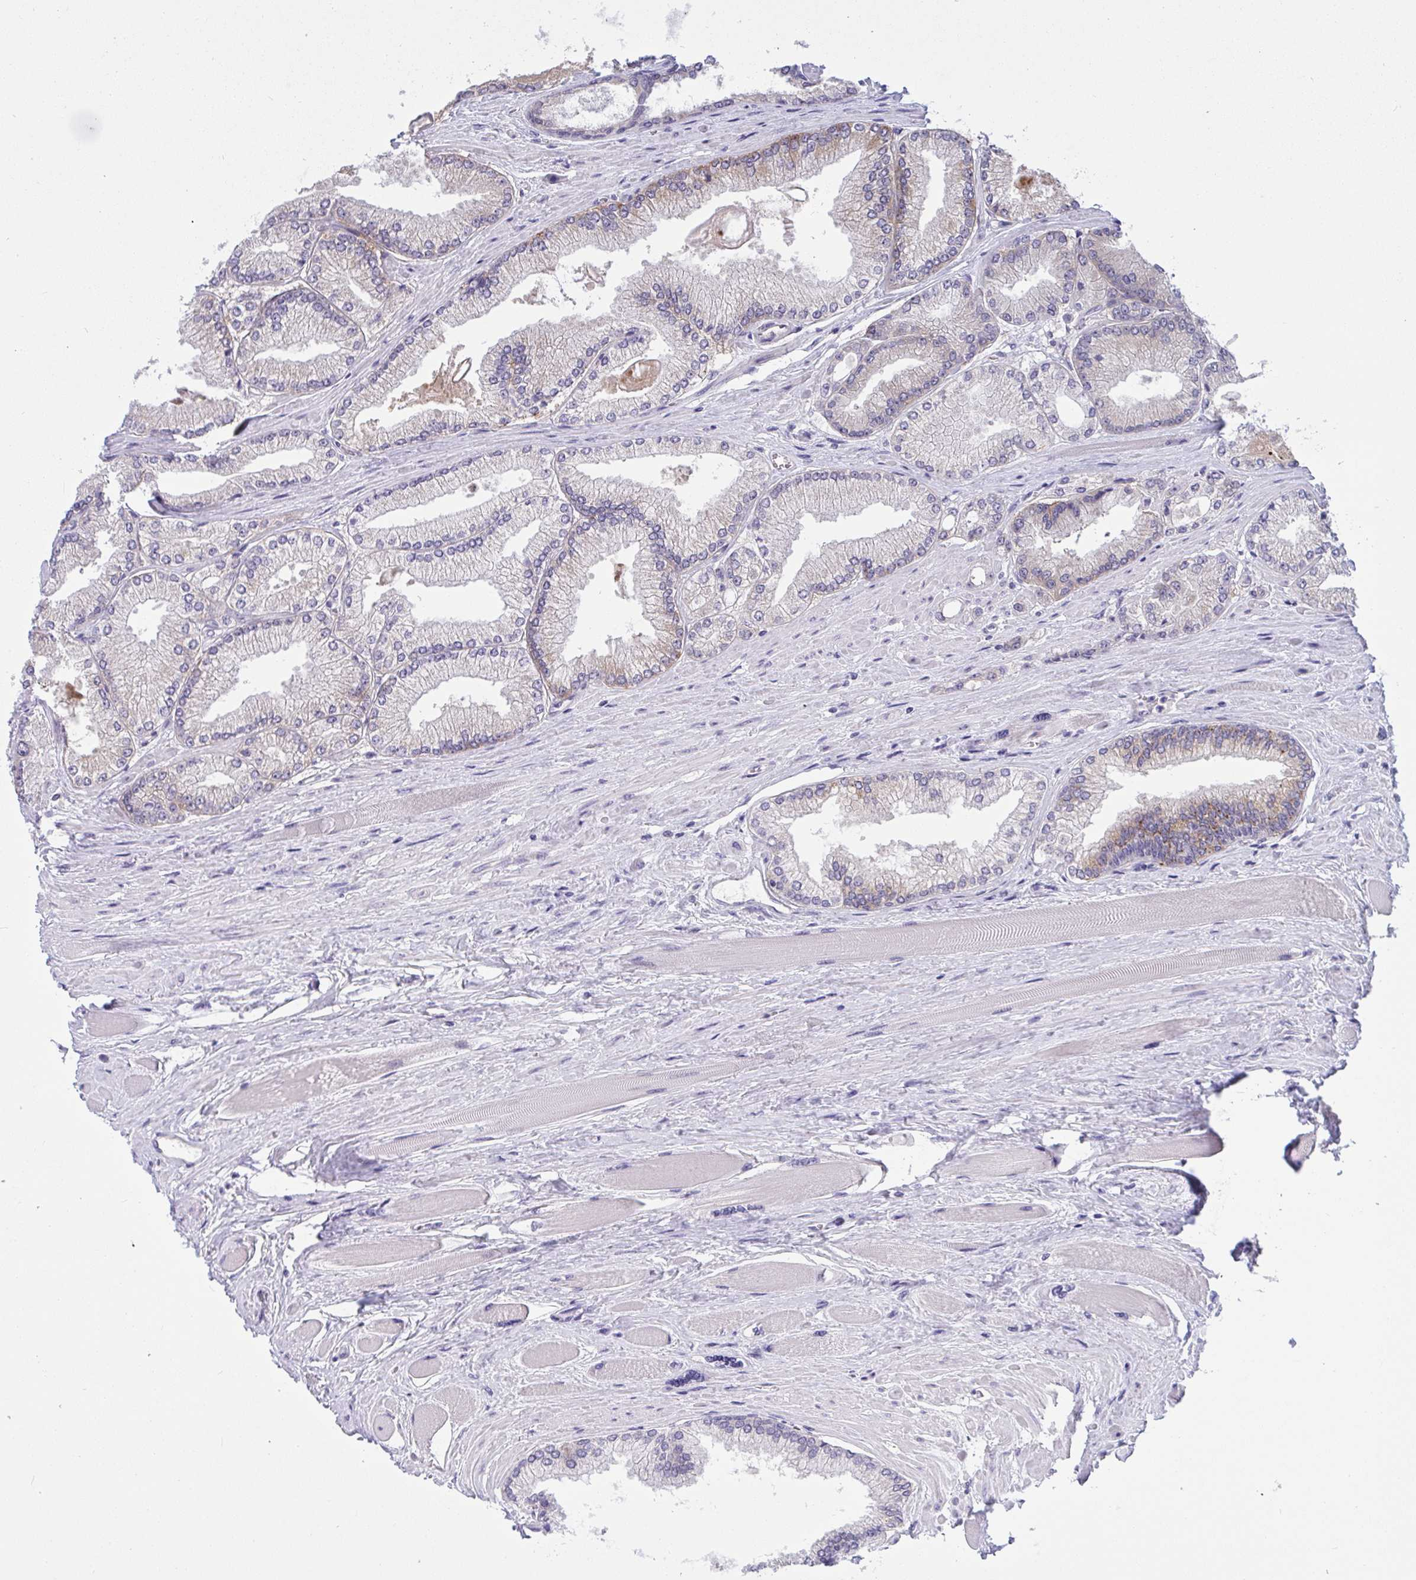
{"staining": {"intensity": "weak", "quantity": "<25%", "location": "cytoplasmic/membranous"}, "tissue": "prostate cancer", "cell_type": "Tumor cells", "image_type": "cancer", "snomed": [{"axis": "morphology", "description": "Adenocarcinoma, Low grade"}, {"axis": "topography", "description": "Prostate"}], "caption": "The histopathology image displays no significant staining in tumor cells of prostate low-grade adenocarcinoma. (DAB (3,3'-diaminobenzidine) immunohistochemistry (IHC) visualized using brightfield microscopy, high magnification).", "gene": "TMEM41A", "patient": {"sex": "male", "age": 67}}